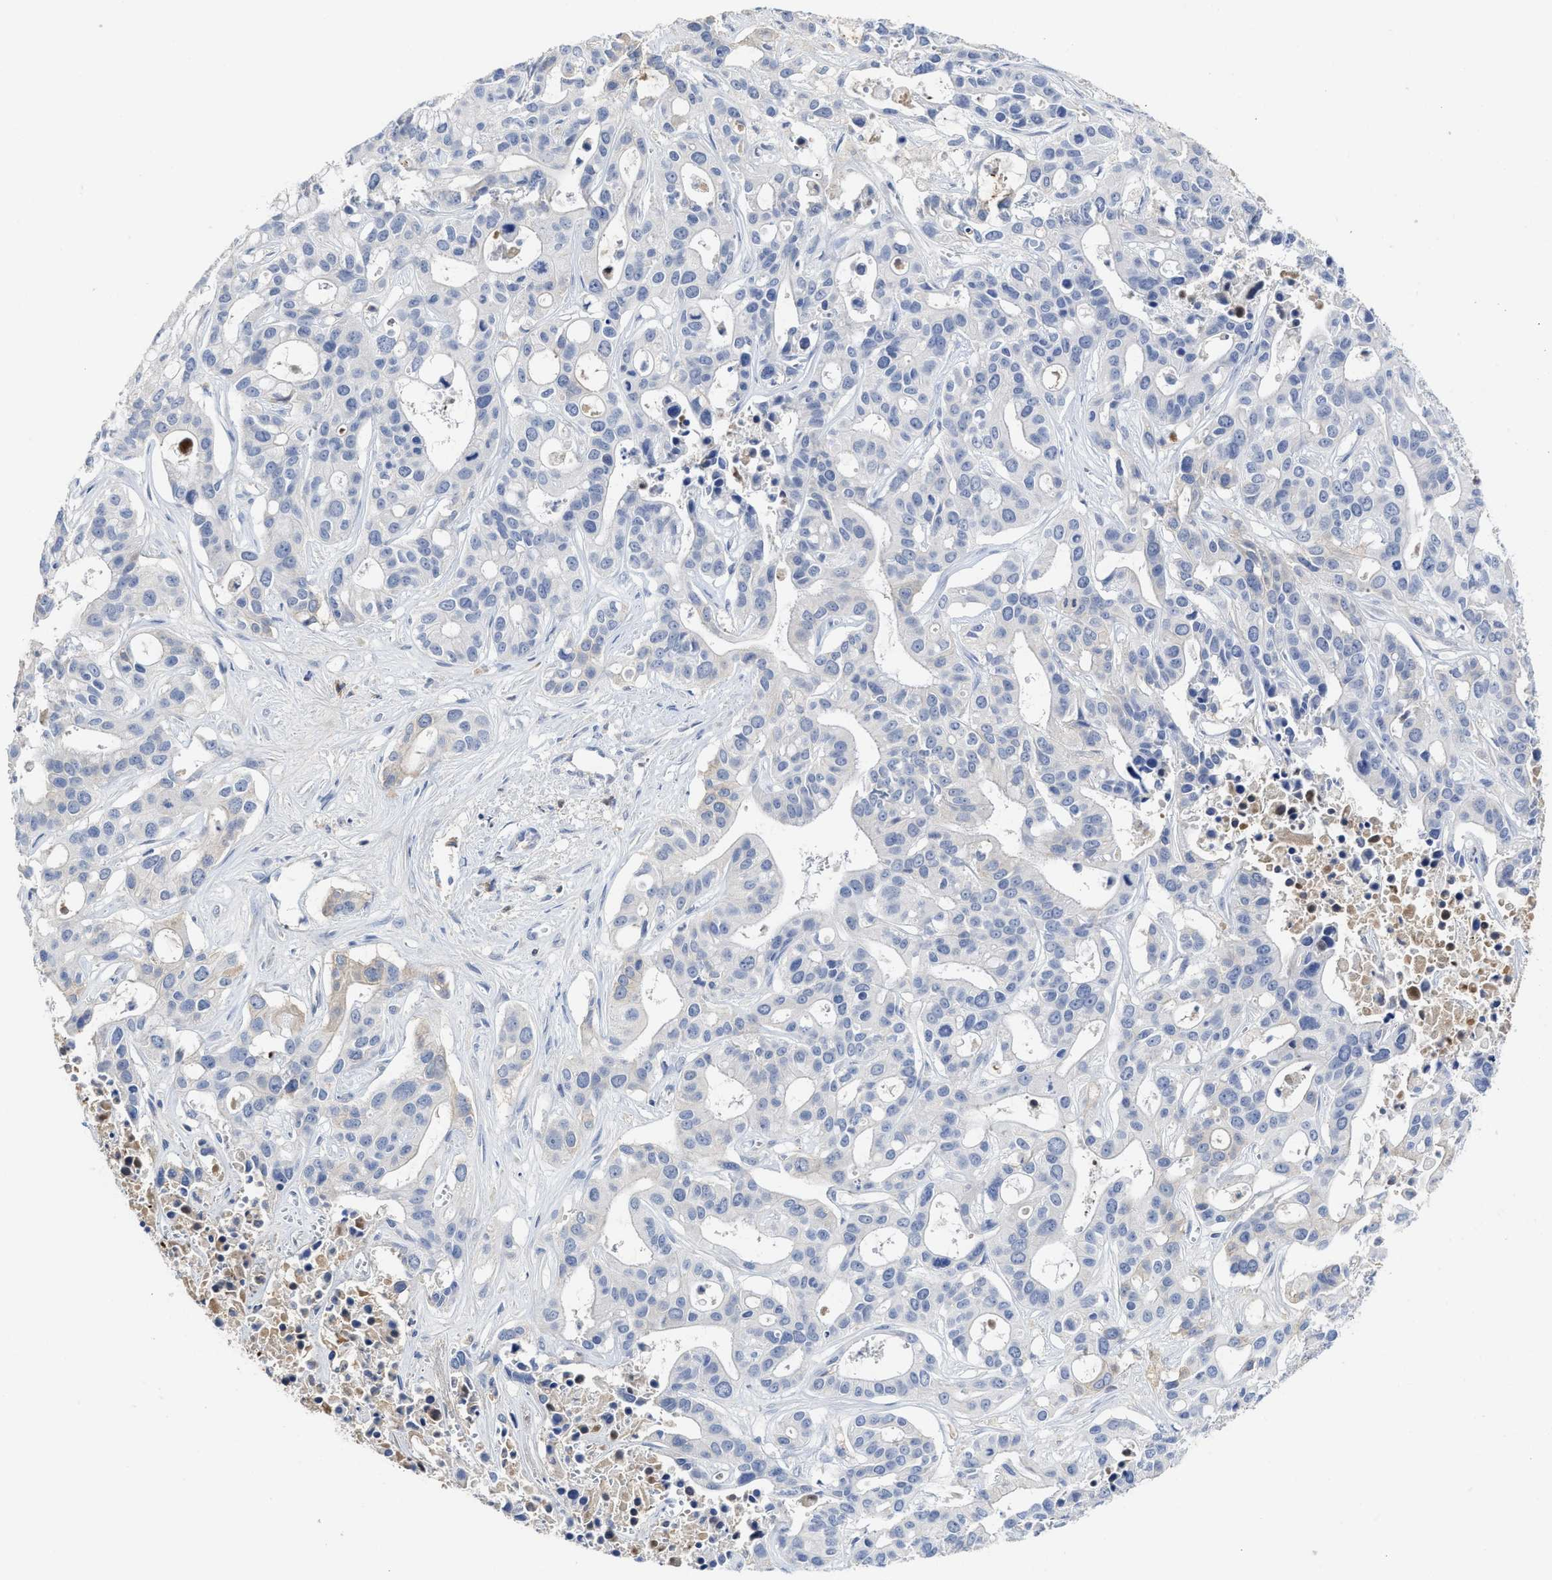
{"staining": {"intensity": "negative", "quantity": "none", "location": "none"}, "tissue": "liver cancer", "cell_type": "Tumor cells", "image_type": "cancer", "snomed": [{"axis": "morphology", "description": "Cholangiocarcinoma"}, {"axis": "topography", "description": "Liver"}], "caption": "IHC of liver cancer (cholangiocarcinoma) reveals no positivity in tumor cells.", "gene": "C2", "patient": {"sex": "female", "age": 65}}